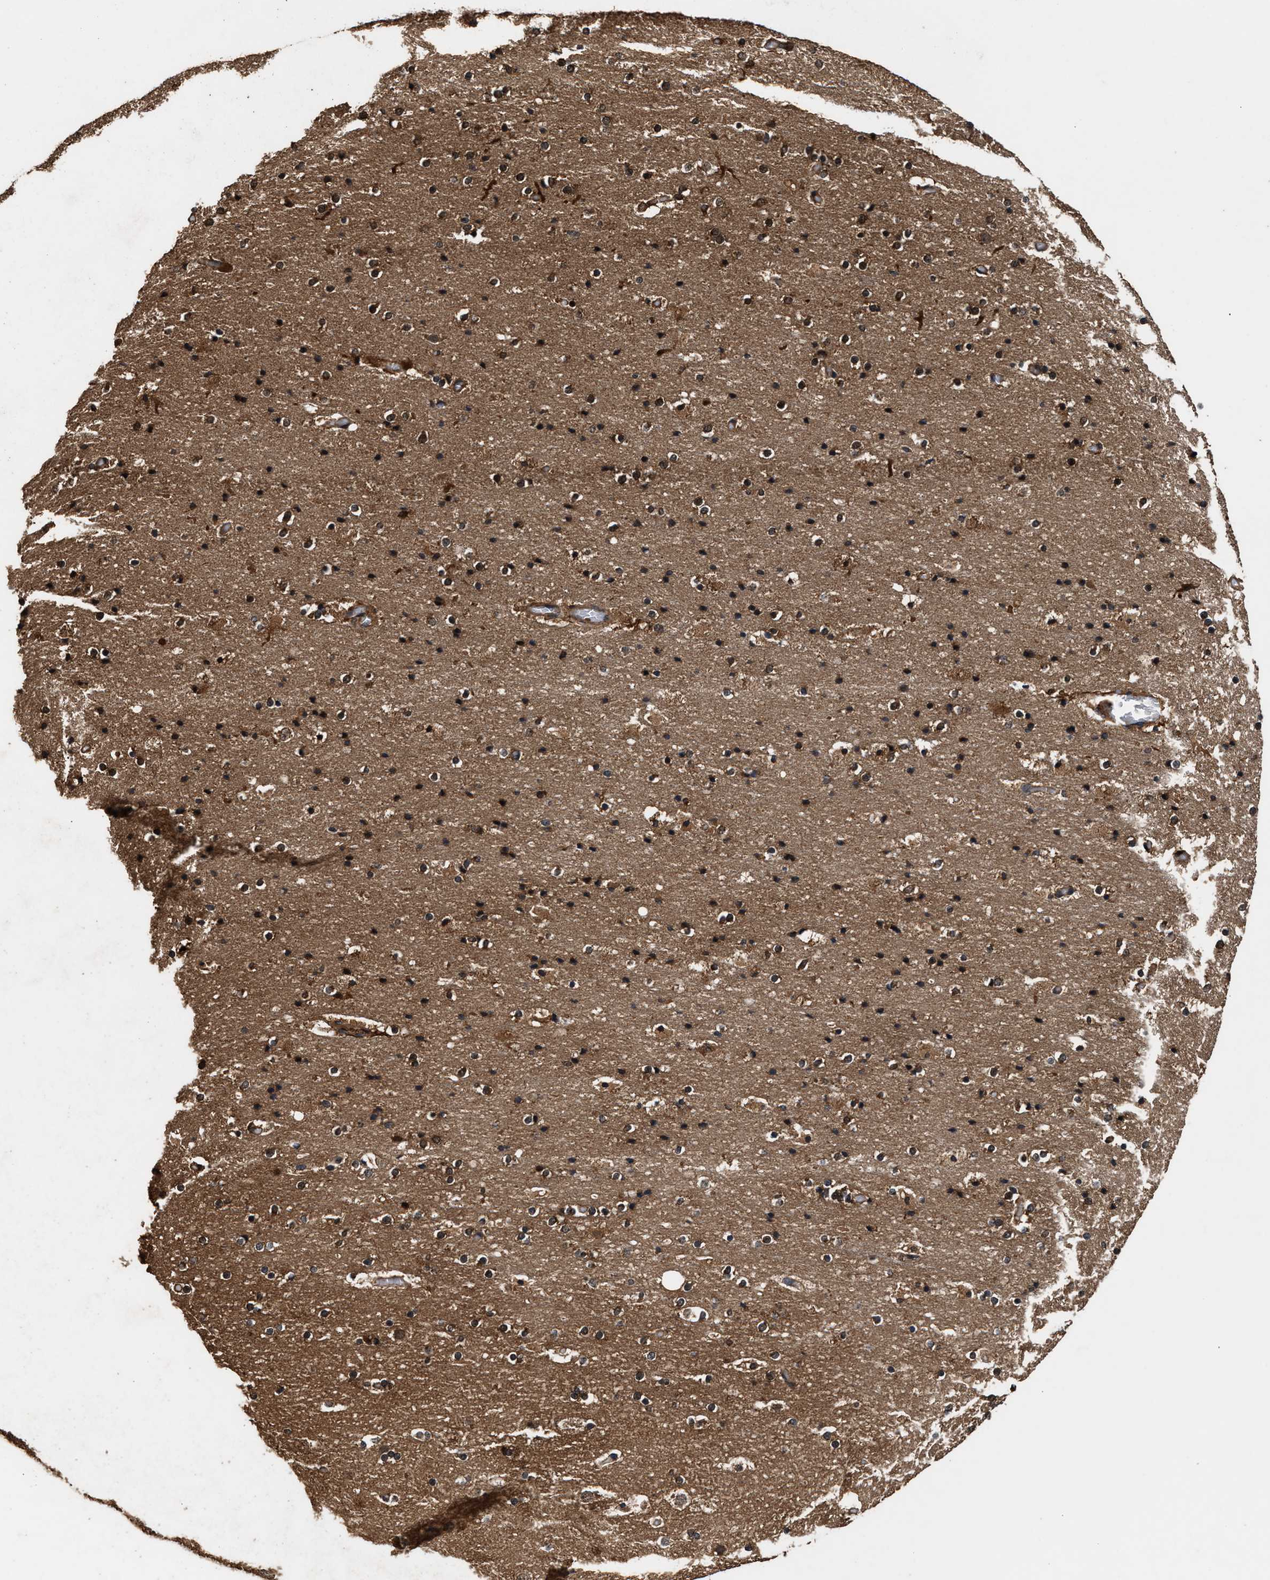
{"staining": {"intensity": "moderate", "quantity": ">75%", "location": "cytoplasmic/membranous"}, "tissue": "cerebral cortex", "cell_type": "Endothelial cells", "image_type": "normal", "snomed": [{"axis": "morphology", "description": "Normal tissue, NOS"}, {"axis": "topography", "description": "Cerebral cortex"}], "caption": "Cerebral cortex stained with DAB (3,3'-diaminobenzidine) IHC demonstrates medium levels of moderate cytoplasmic/membranous staining in about >75% of endothelial cells. The protein is shown in brown color, while the nuclei are stained blue.", "gene": "ENSG00000286112", "patient": {"sex": "male", "age": 57}}